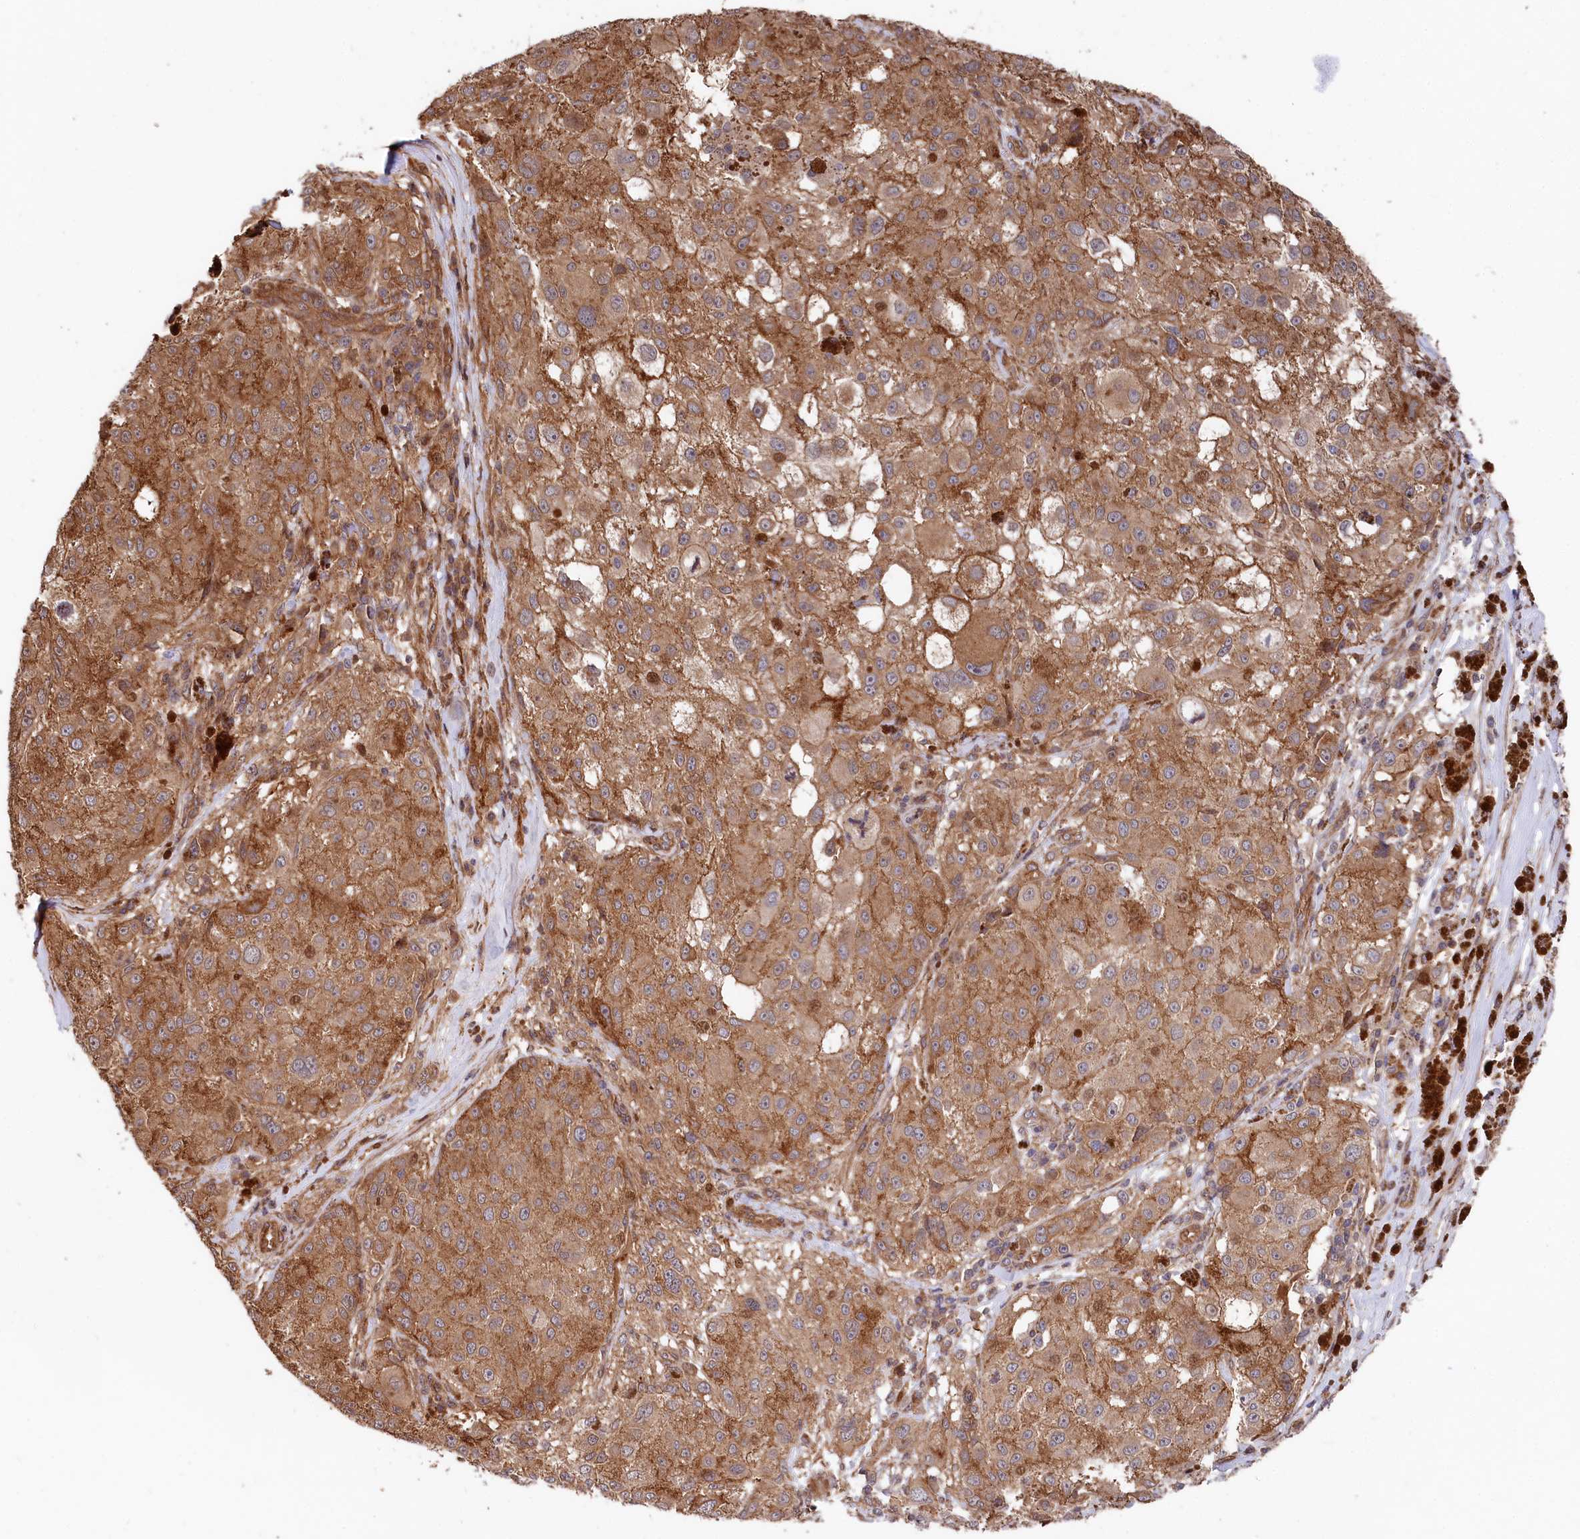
{"staining": {"intensity": "moderate", "quantity": ">75%", "location": "cytoplasmic/membranous"}, "tissue": "melanoma", "cell_type": "Tumor cells", "image_type": "cancer", "snomed": [{"axis": "morphology", "description": "Necrosis, NOS"}, {"axis": "morphology", "description": "Malignant melanoma, NOS"}, {"axis": "topography", "description": "Skin"}], "caption": "About >75% of tumor cells in human melanoma demonstrate moderate cytoplasmic/membranous protein staining as visualized by brown immunohistochemical staining.", "gene": "TNKS1BP1", "patient": {"sex": "female", "age": 87}}